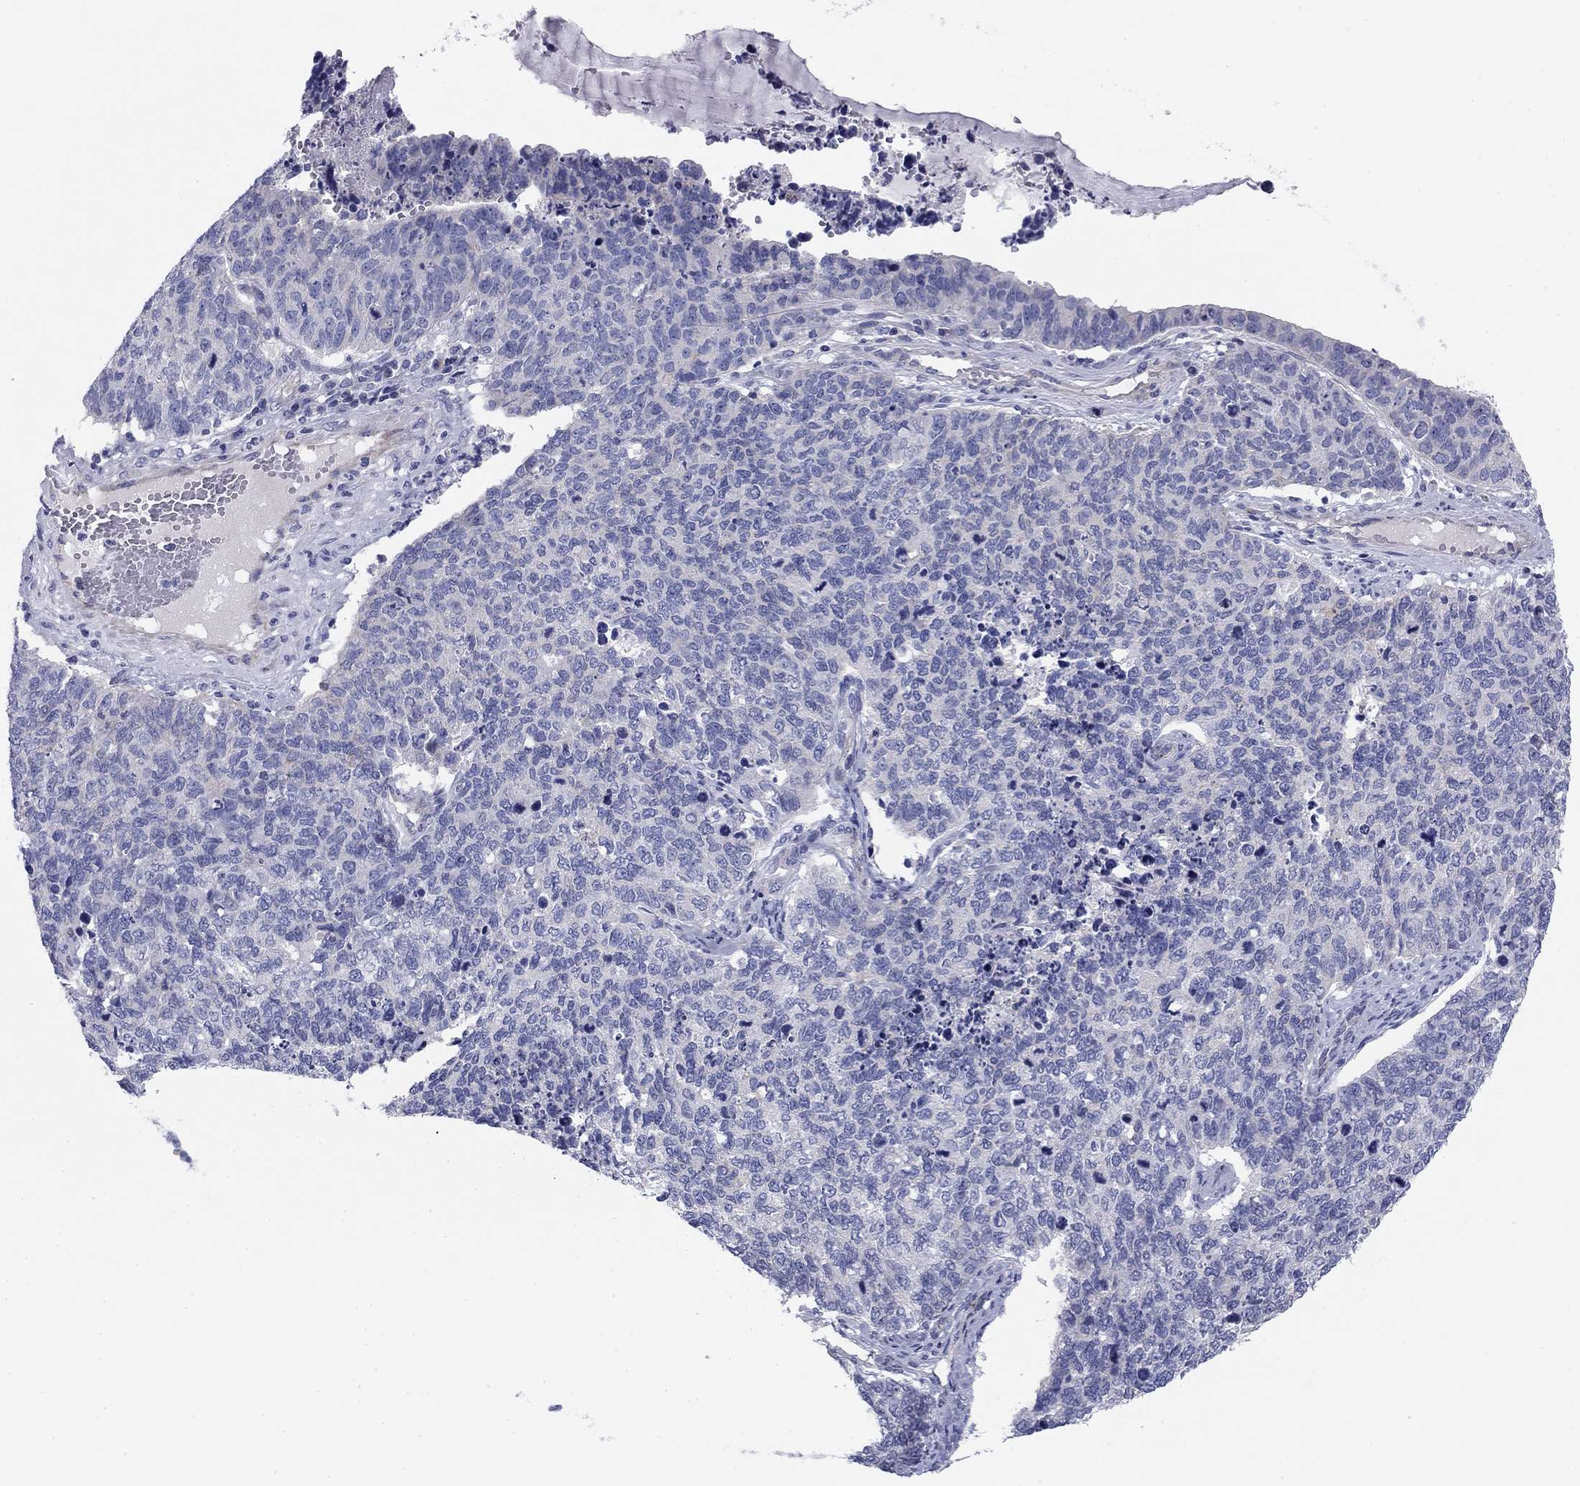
{"staining": {"intensity": "negative", "quantity": "none", "location": "none"}, "tissue": "cervical cancer", "cell_type": "Tumor cells", "image_type": "cancer", "snomed": [{"axis": "morphology", "description": "Squamous cell carcinoma, NOS"}, {"axis": "topography", "description": "Cervix"}], "caption": "High magnification brightfield microscopy of cervical cancer stained with DAB (brown) and counterstained with hematoxylin (blue): tumor cells show no significant expression.", "gene": "SEPTIN3", "patient": {"sex": "female", "age": 63}}